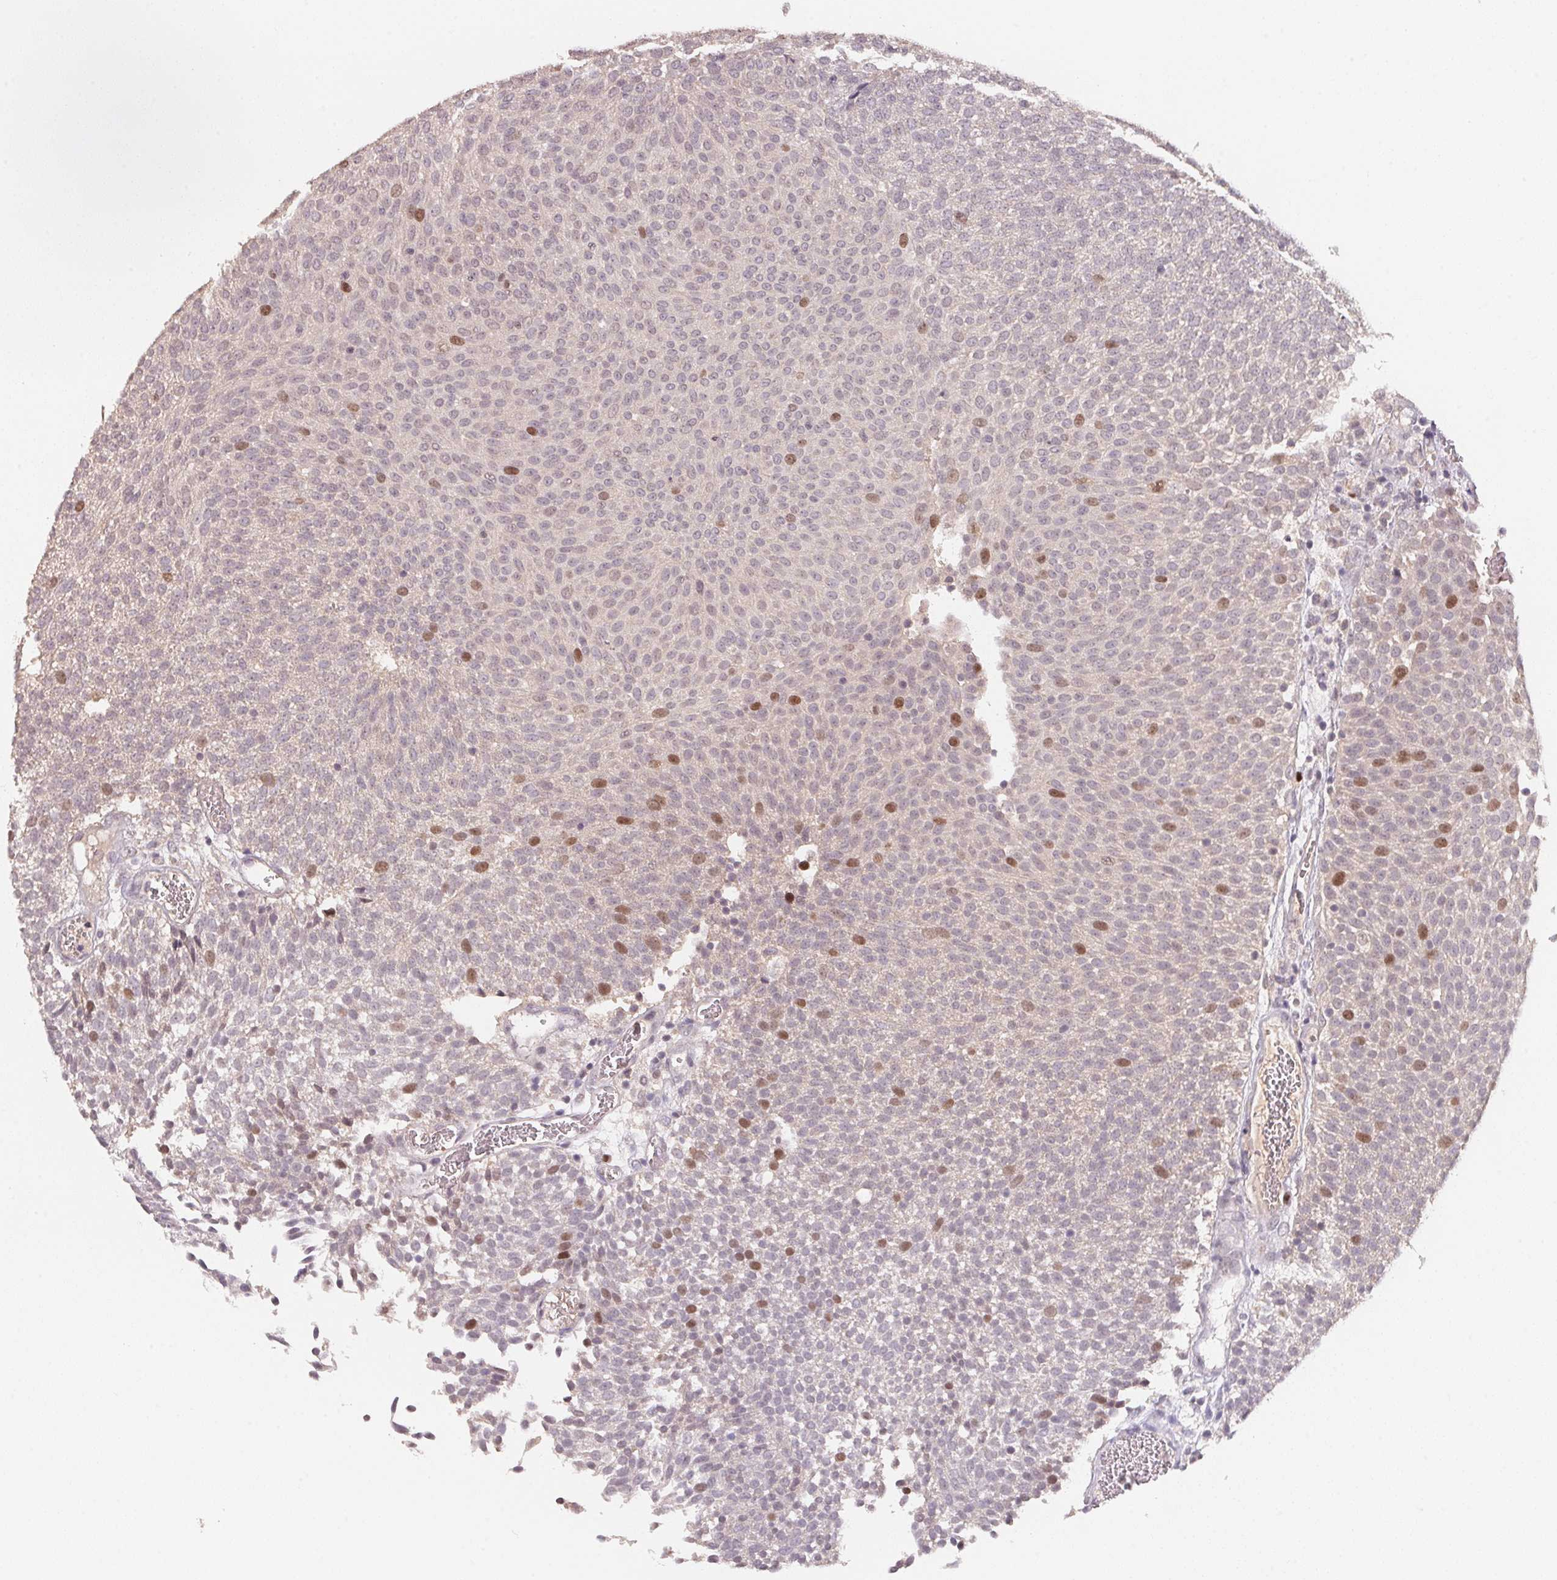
{"staining": {"intensity": "moderate", "quantity": "<25%", "location": "nuclear"}, "tissue": "urothelial cancer", "cell_type": "Tumor cells", "image_type": "cancer", "snomed": [{"axis": "morphology", "description": "Urothelial carcinoma, Low grade"}, {"axis": "topography", "description": "Urinary bladder"}], "caption": "This photomicrograph reveals IHC staining of human low-grade urothelial carcinoma, with low moderate nuclear staining in approximately <25% of tumor cells.", "gene": "KIFC1", "patient": {"sex": "female", "age": 79}}